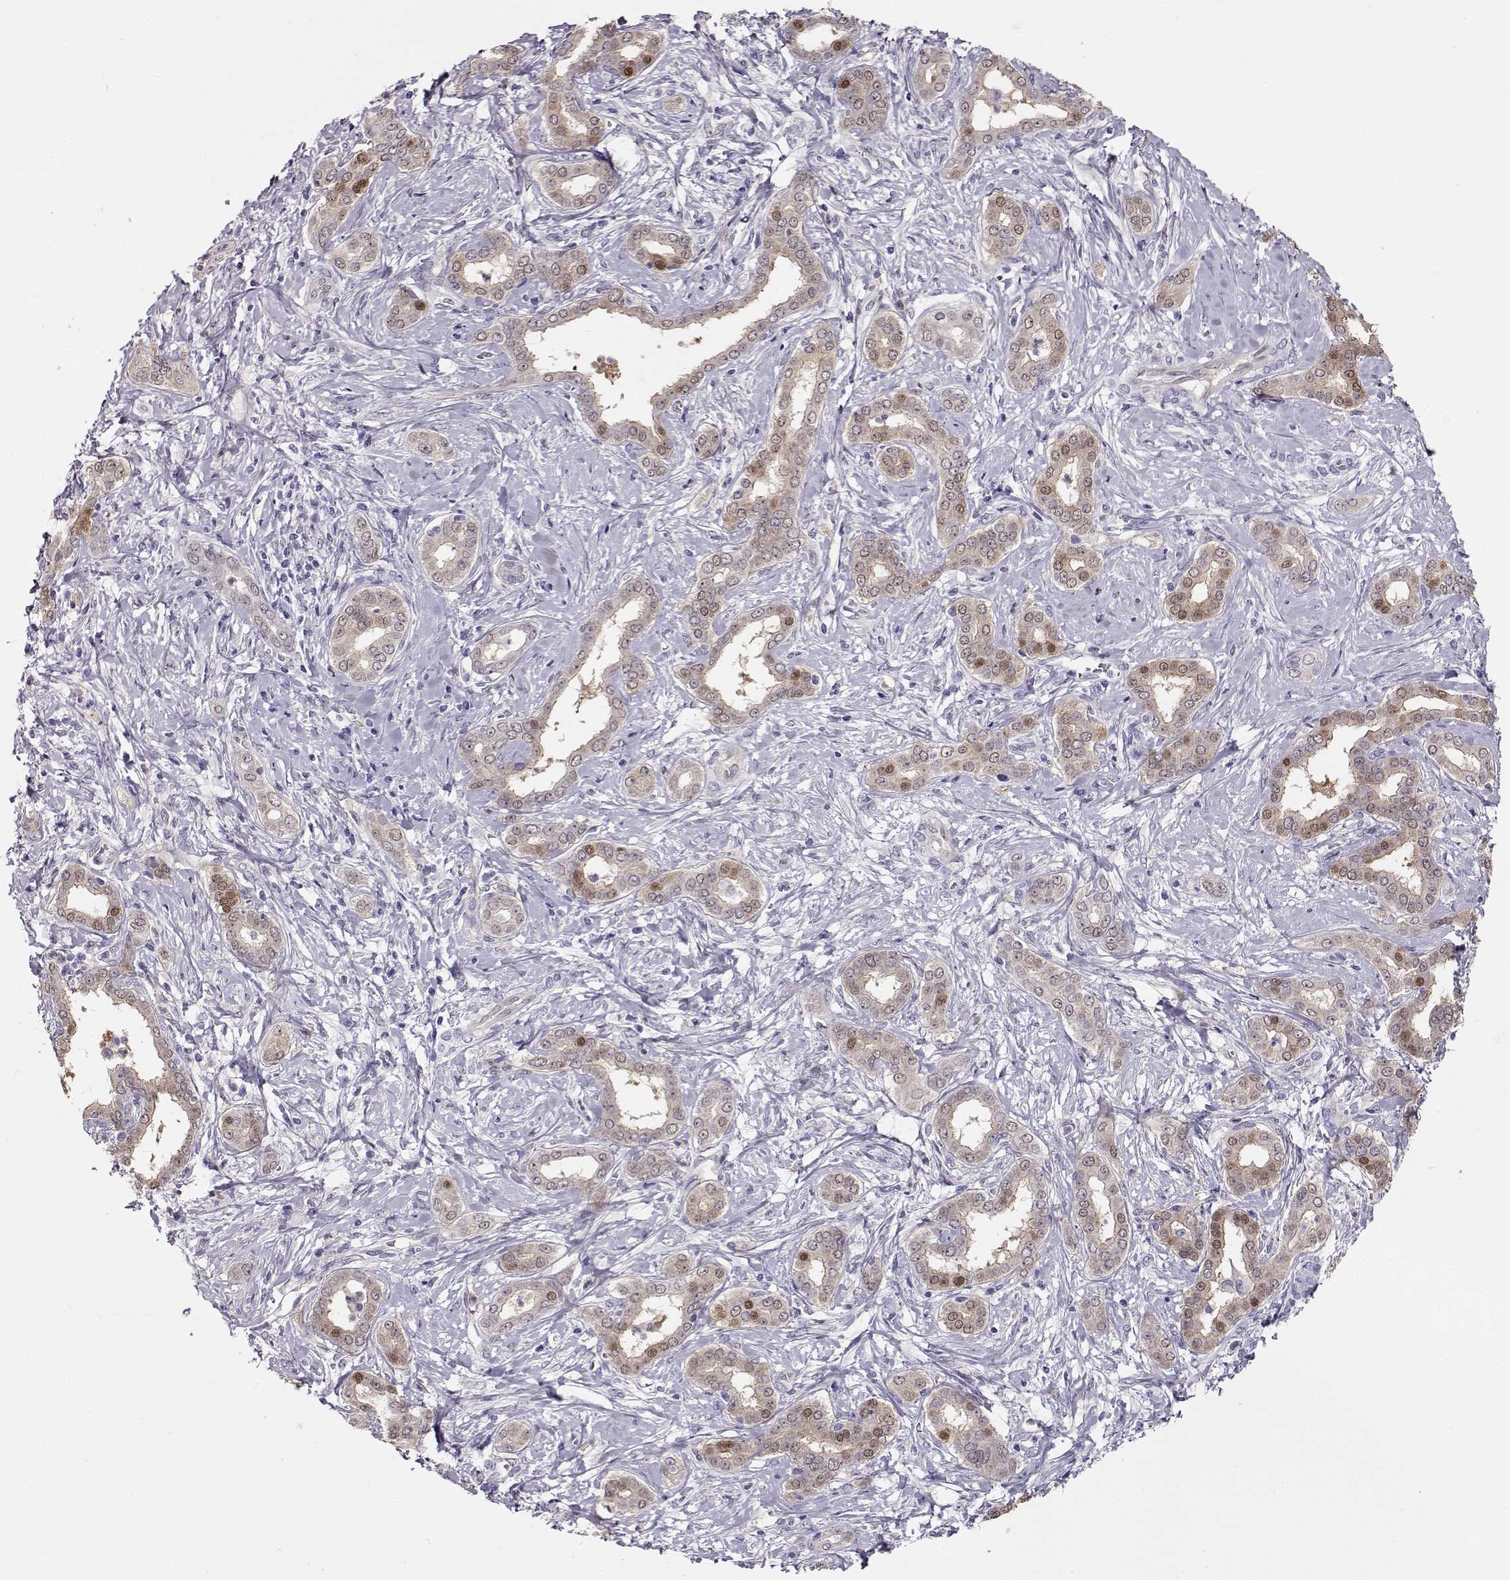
{"staining": {"intensity": "weak", "quantity": "25%-75%", "location": "cytoplasmic/membranous,nuclear"}, "tissue": "liver cancer", "cell_type": "Tumor cells", "image_type": "cancer", "snomed": [{"axis": "morphology", "description": "Cholangiocarcinoma"}, {"axis": "topography", "description": "Liver"}], "caption": "Human cholangiocarcinoma (liver) stained with a brown dye demonstrates weak cytoplasmic/membranous and nuclear positive staining in approximately 25%-75% of tumor cells.", "gene": "CCR8", "patient": {"sex": "female", "age": 47}}